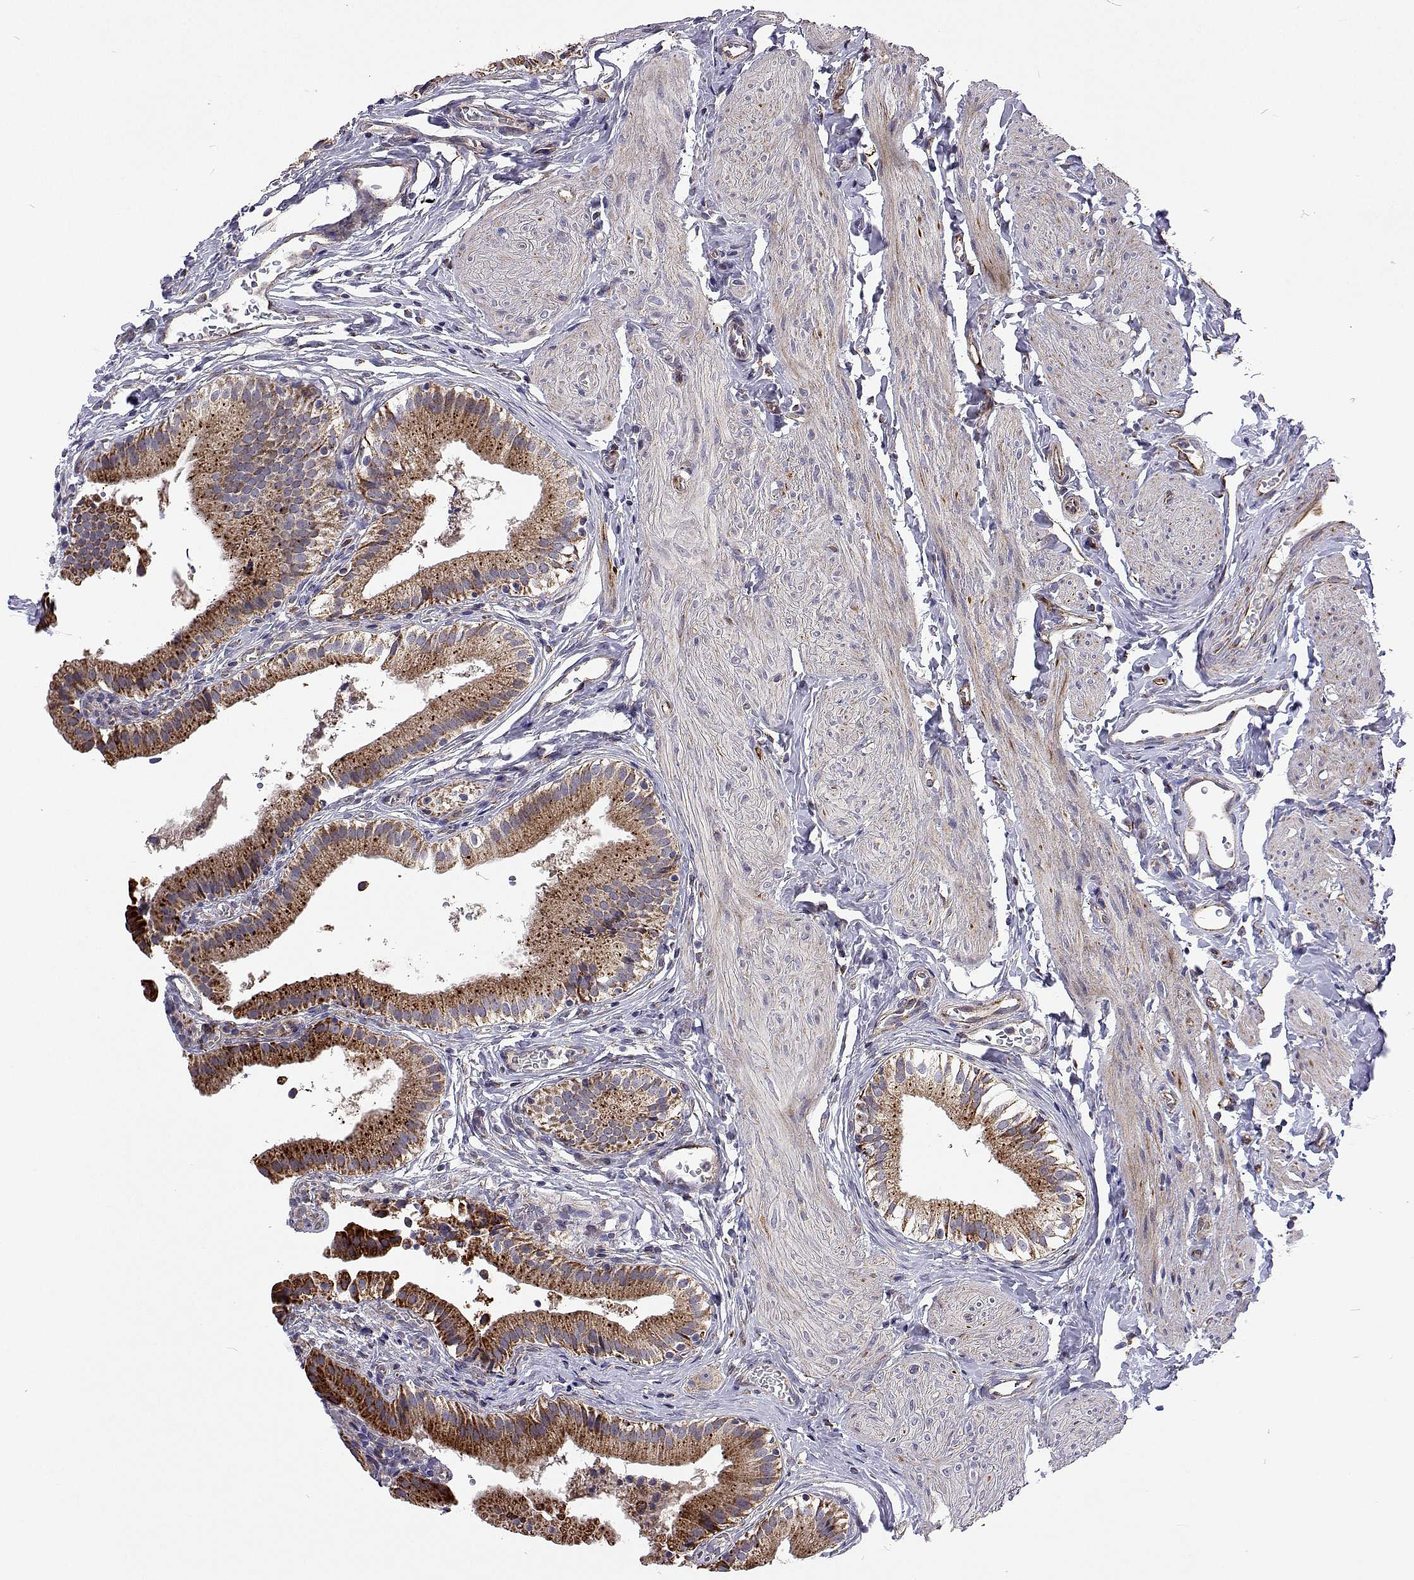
{"staining": {"intensity": "moderate", "quantity": ">75%", "location": "cytoplasmic/membranous"}, "tissue": "gallbladder", "cell_type": "Glandular cells", "image_type": "normal", "snomed": [{"axis": "morphology", "description": "Normal tissue, NOS"}, {"axis": "topography", "description": "Gallbladder"}], "caption": "IHC image of benign gallbladder: gallbladder stained using IHC reveals medium levels of moderate protein expression localized specifically in the cytoplasmic/membranous of glandular cells, appearing as a cytoplasmic/membranous brown color.", "gene": "DHTKD1", "patient": {"sex": "female", "age": 47}}